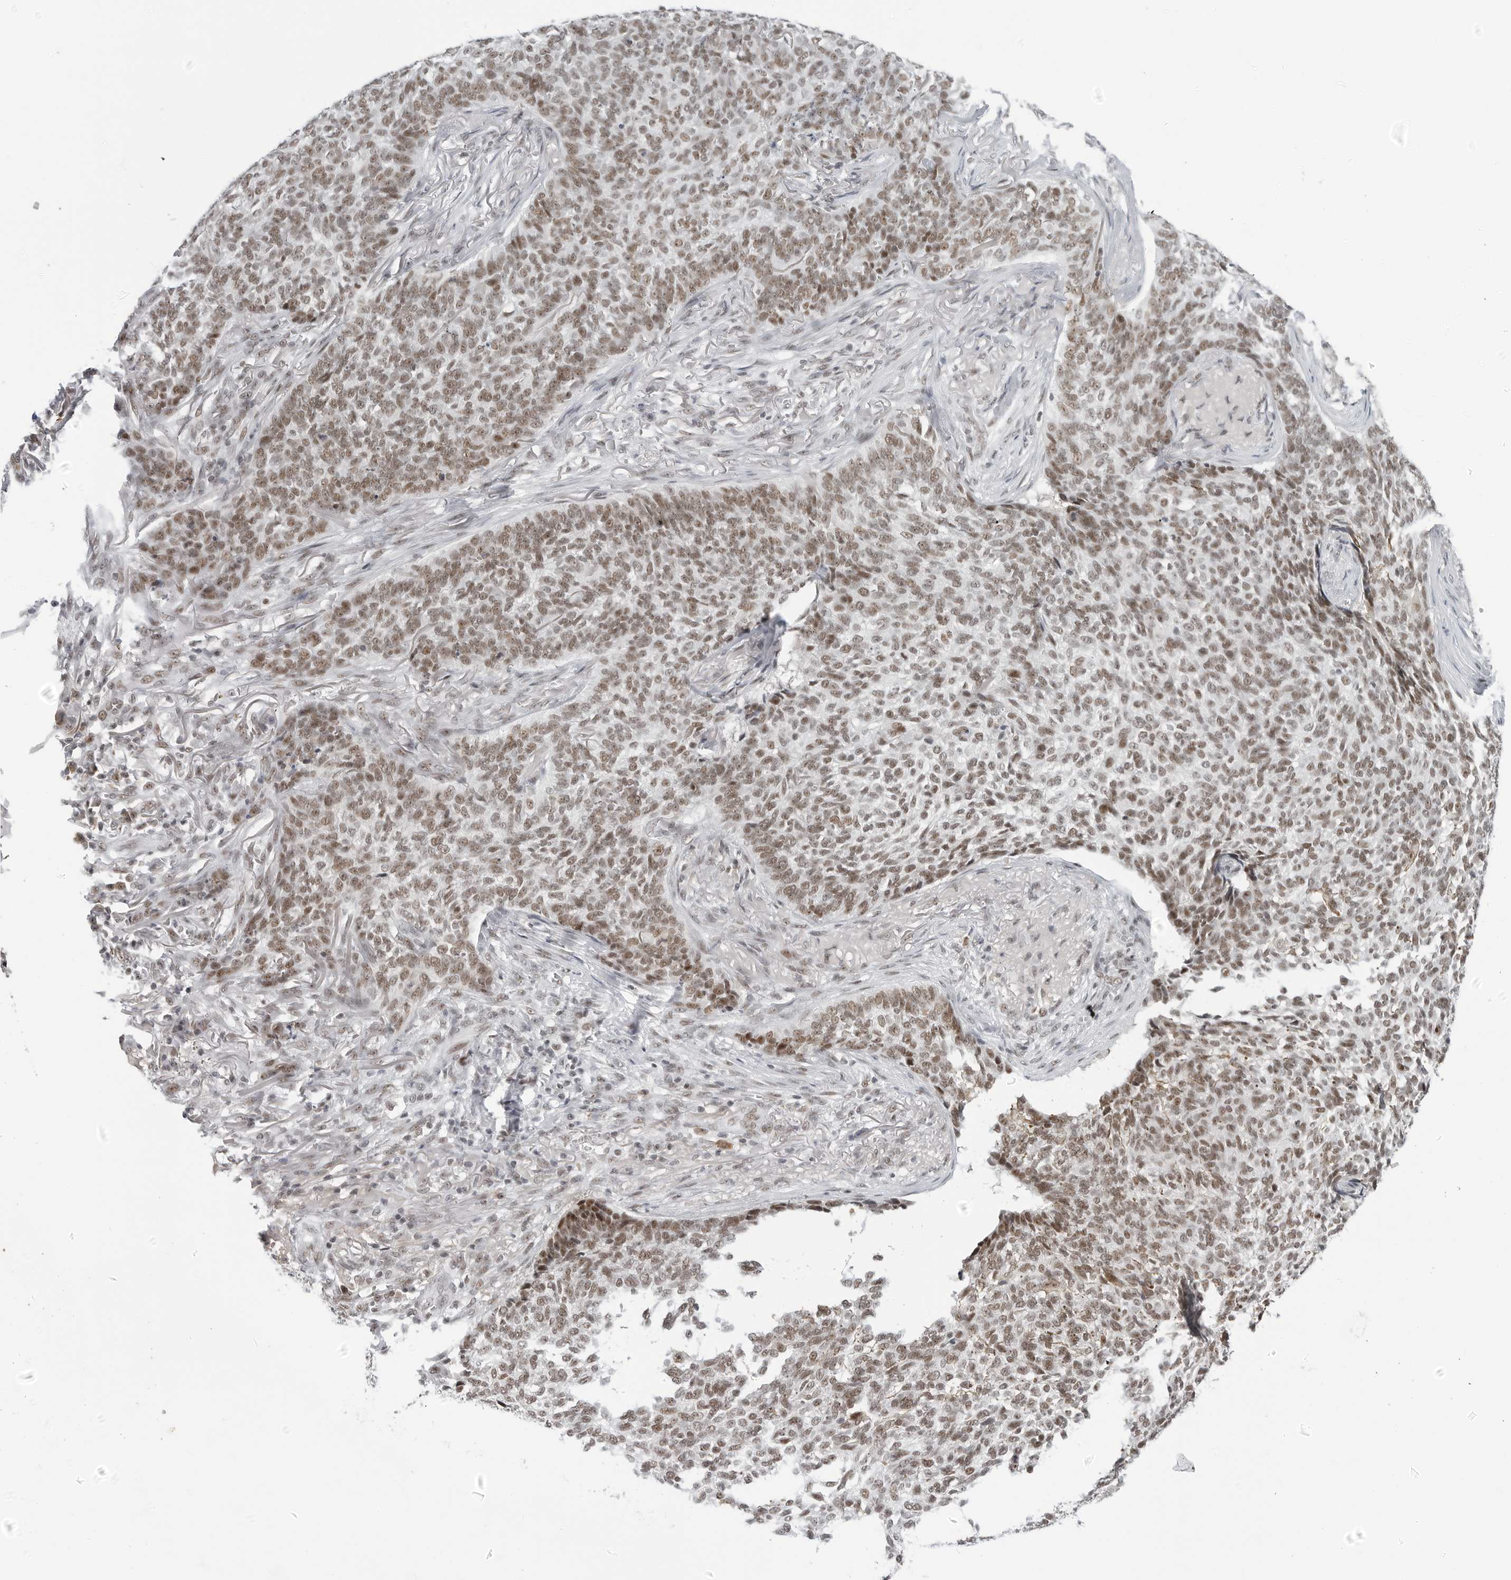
{"staining": {"intensity": "moderate", "quantity": ">75%", "location": "nuclear"}, "tissue": "skin cancer", "cell_type": "Tumor cells", "image_type": "cancer", "snomed": [{"axis": "morphology", "description": "Basal cell carcinoma"}, {"axis": "topography", "description": "Skin"}], "caption": "Moderate nuclear protein expression is appreciated in approximately >75% of tumor cells in basal cell carcinoma (skin).", "gene": "WRAP53", "patient": {"sex": "male", "age": 85}}